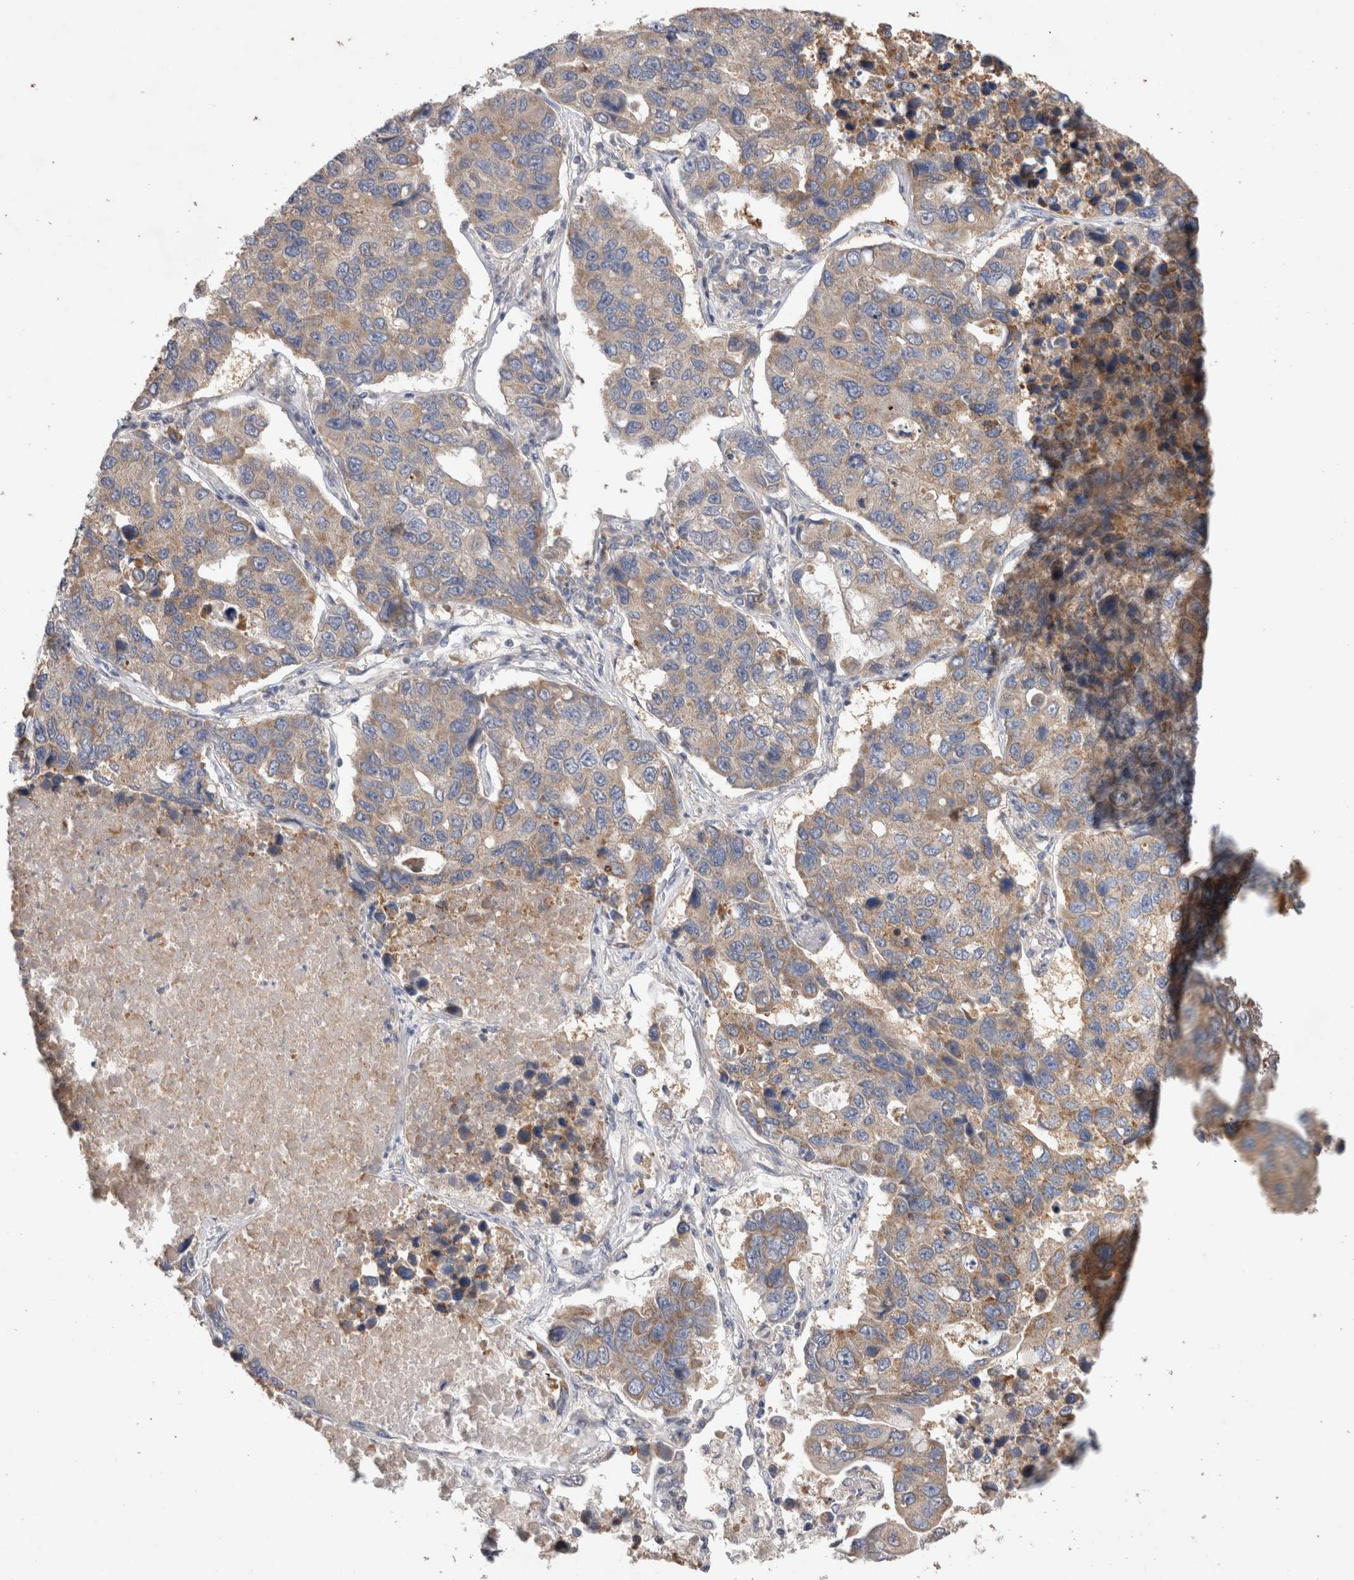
{"staining": {"intensity": "weak", "quantity": ">75%", "location": "cytoplasmic/membranous"}, "tissue": "lung cancer", "cell_type": "Tumor cells", "image_type": "cancer", "snomed": [{"axis": "morphology", "description": "Adenocarcinoma, NOS"}, {"axis": "topography", "description": "Lung"}], "caption": "Adenocarcinoma (lung) stained with a protein marker demonstrates weak staining in tumor cells.", "gene": "IARS2", "patient": {"sex": "male", "age": 64}}